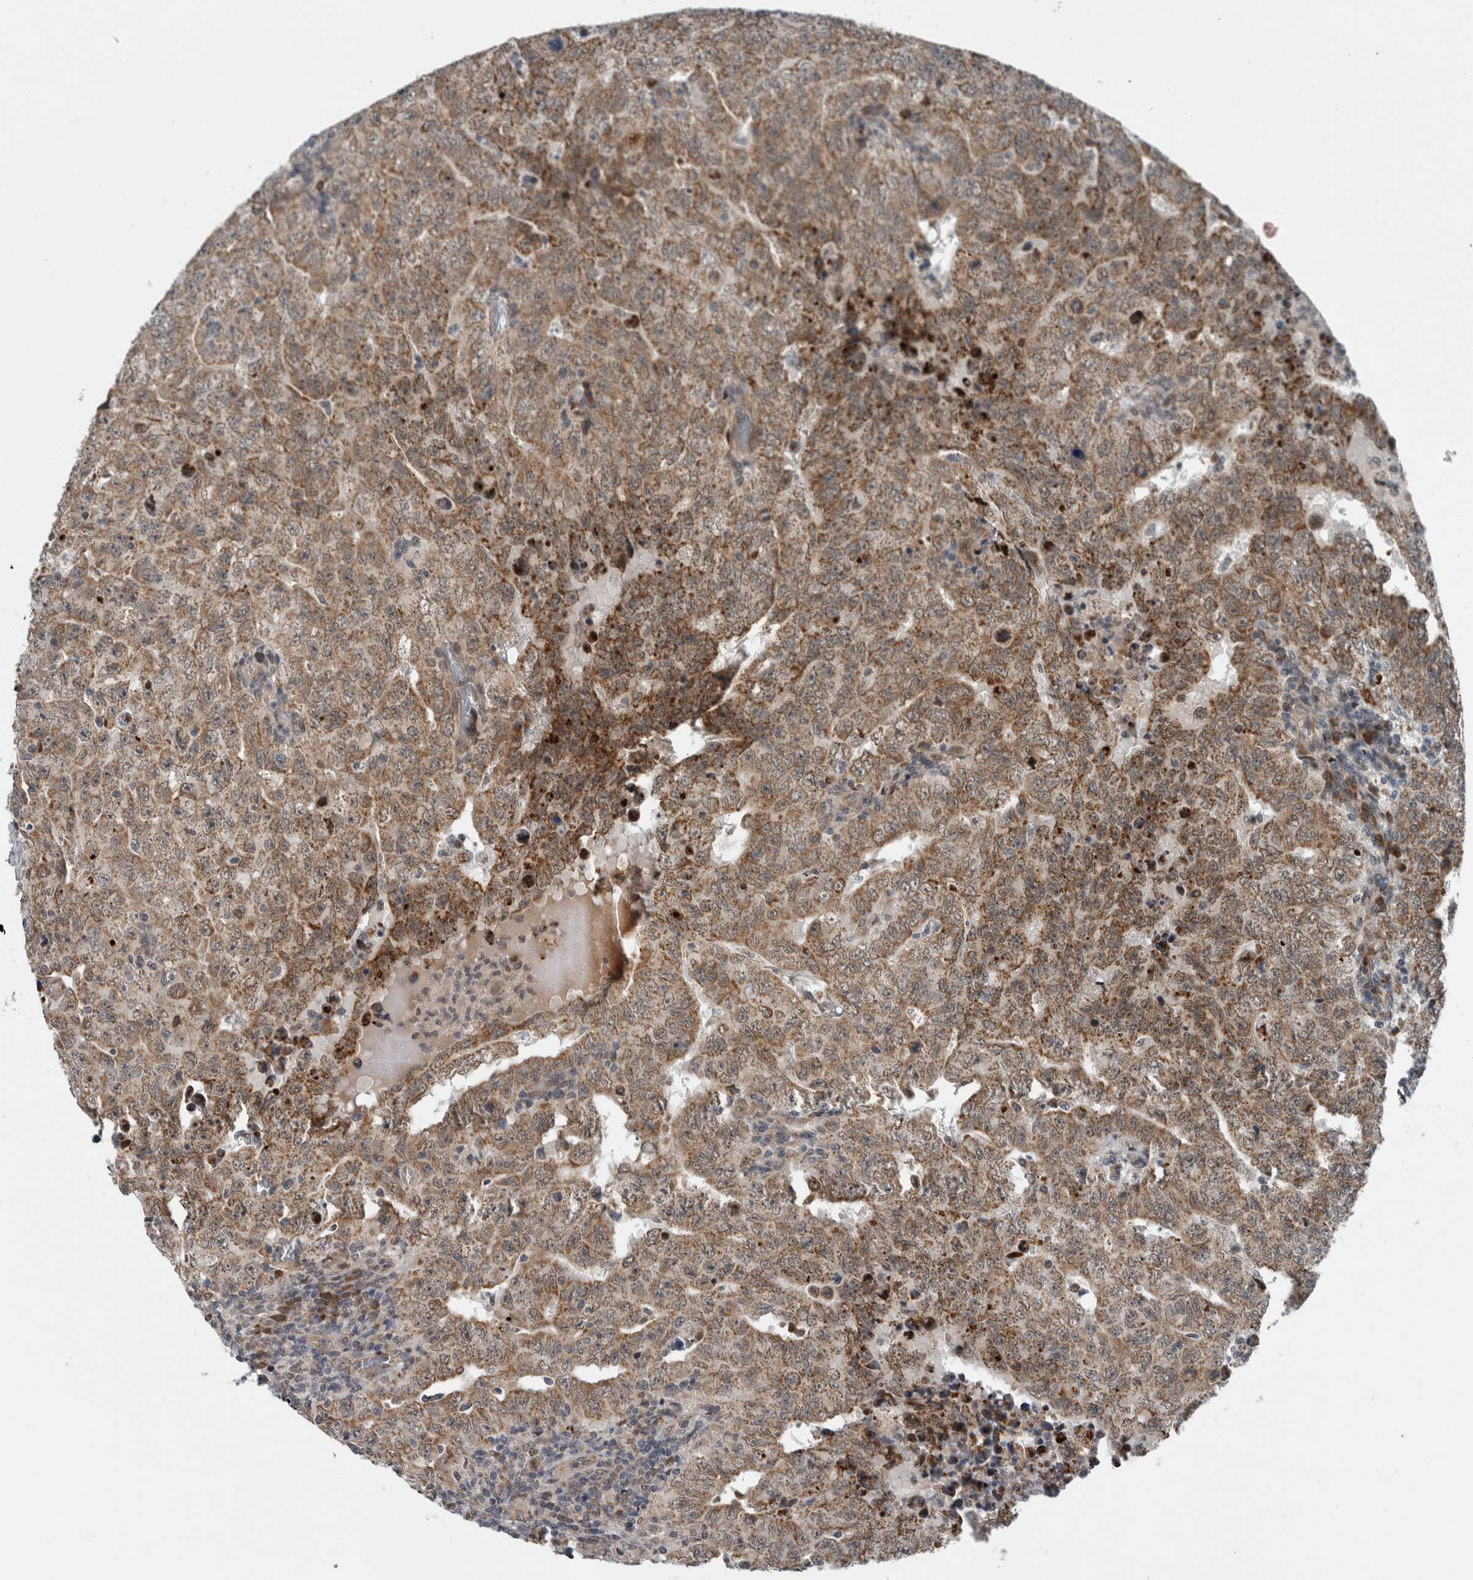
{"staining": {"intensity": "moderate", "quantity": ">75%", "location": "cytoplasmic/membranous"}, "tissue": "testis cancer", "cell_type": "Tumor cells", "image_type": "cancer", "snomed": [{"axis": "morphology", "description": "Carcinoma, Embryonal, NOS"}, {"axis": "topography", "description": "Testis"}], "caption": "Tumor cells show medium levels of moderate cytoplasmic/membranous expression in approximately >75% of cells in human testis cancer.", "gene": "GBA2", "patient": {"sex": "male", "age": 26}}